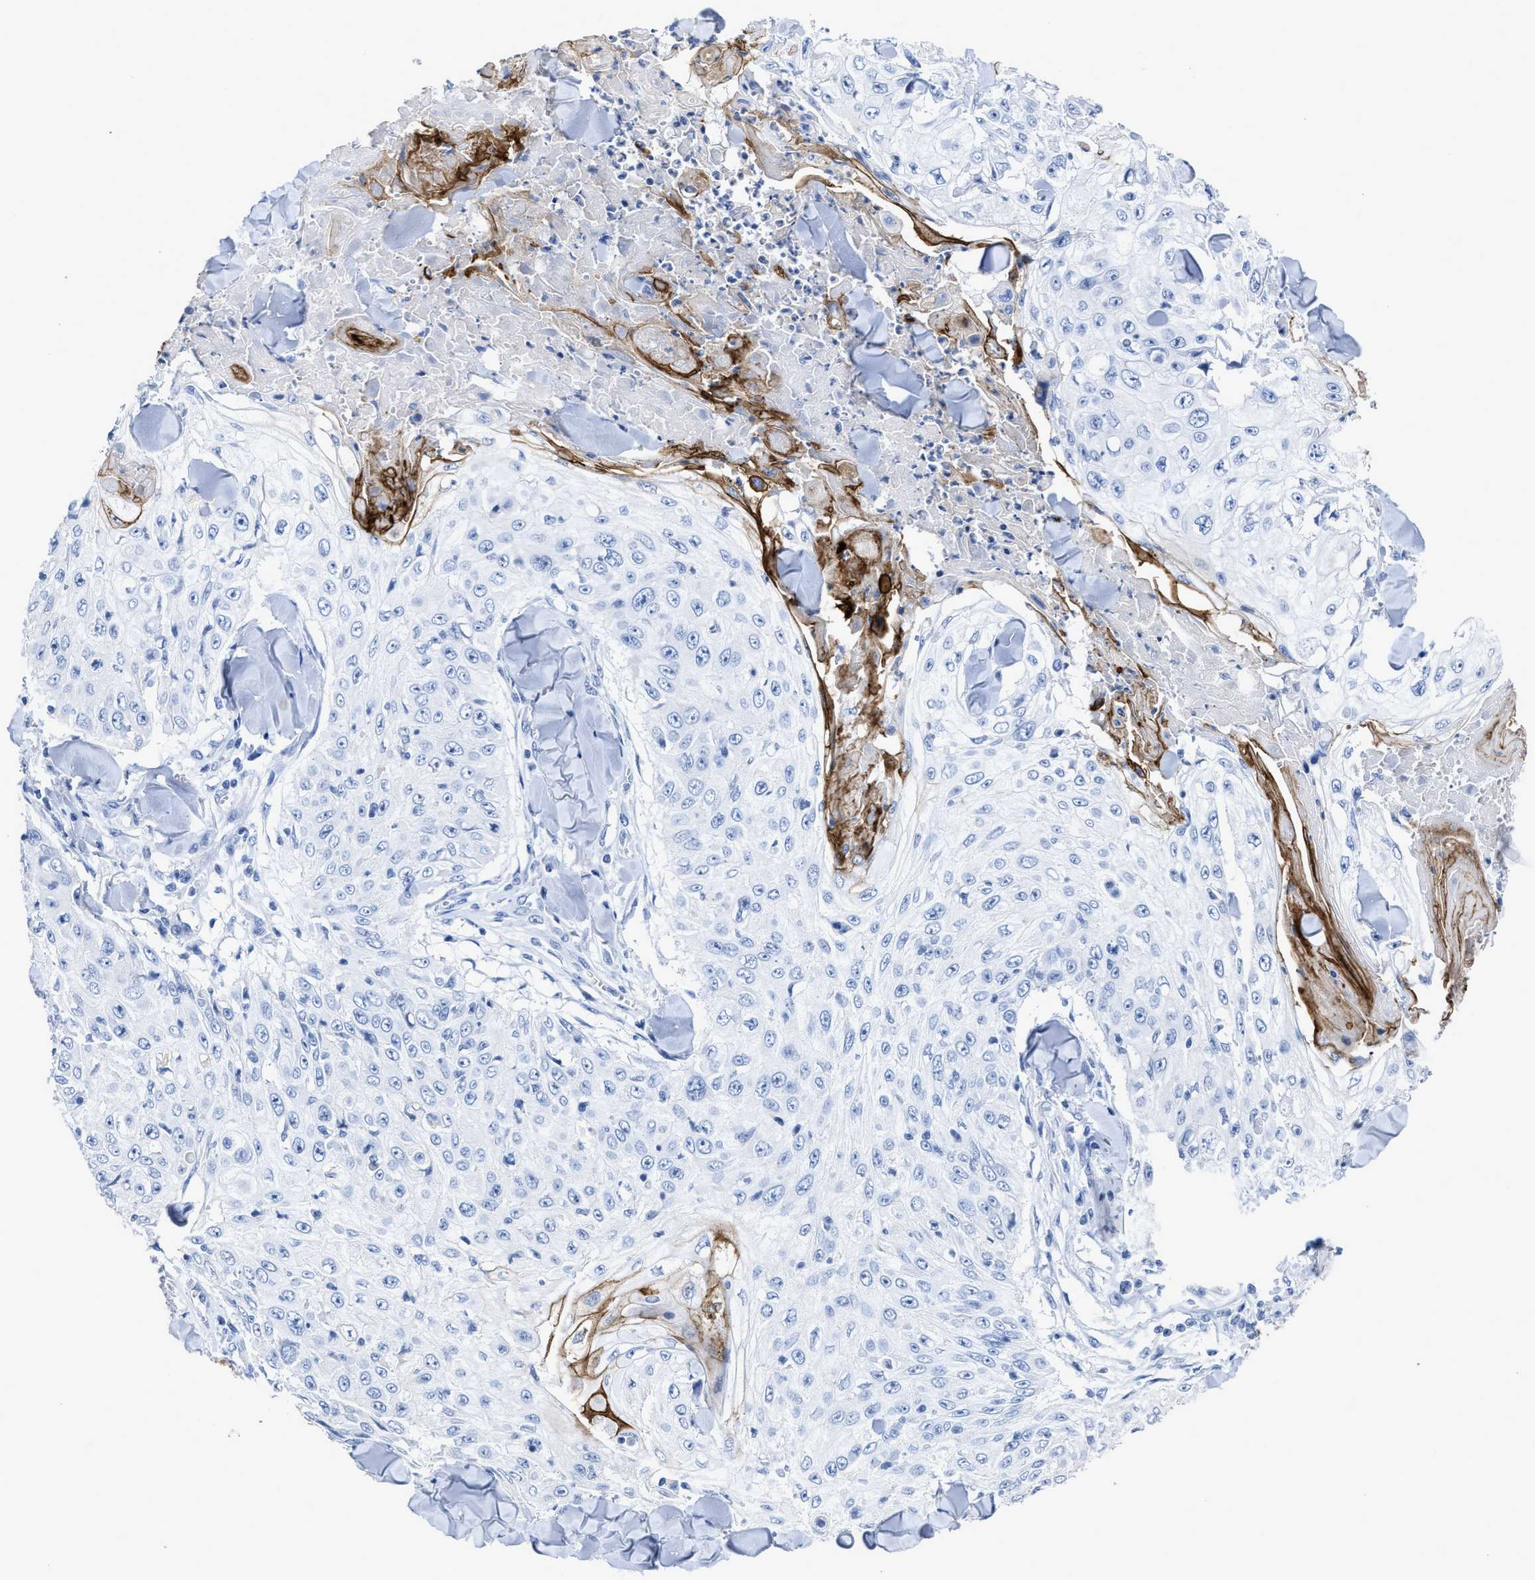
{"staining": {"intensity": "strong", "quantity": "<25%", "location": "cytoplasmic/membranous"}, "tissue": "skin cancer", "cell_type": "Tumor cells", "image_type": "cancer", "snomed": [{"axis": "morphology", "description": "Squamous cell carcinoma, NOS"}, {"axis": "topography", "description": "Skin"}], "caption": "Immunohistochemistry (IHC) micrograph of neoplastic tissue: human squamous cell carcinoma (skin) stained using immunohistochemistry (IHC) shows medium levels of strong protein expression localized specifically in the cytoplasmic/membranous of tumor cells, appearing as a cytoplasmic/membranous brown color.", "gene": "CEACAM5", "patient": {"sex": "male", "age": 86}}